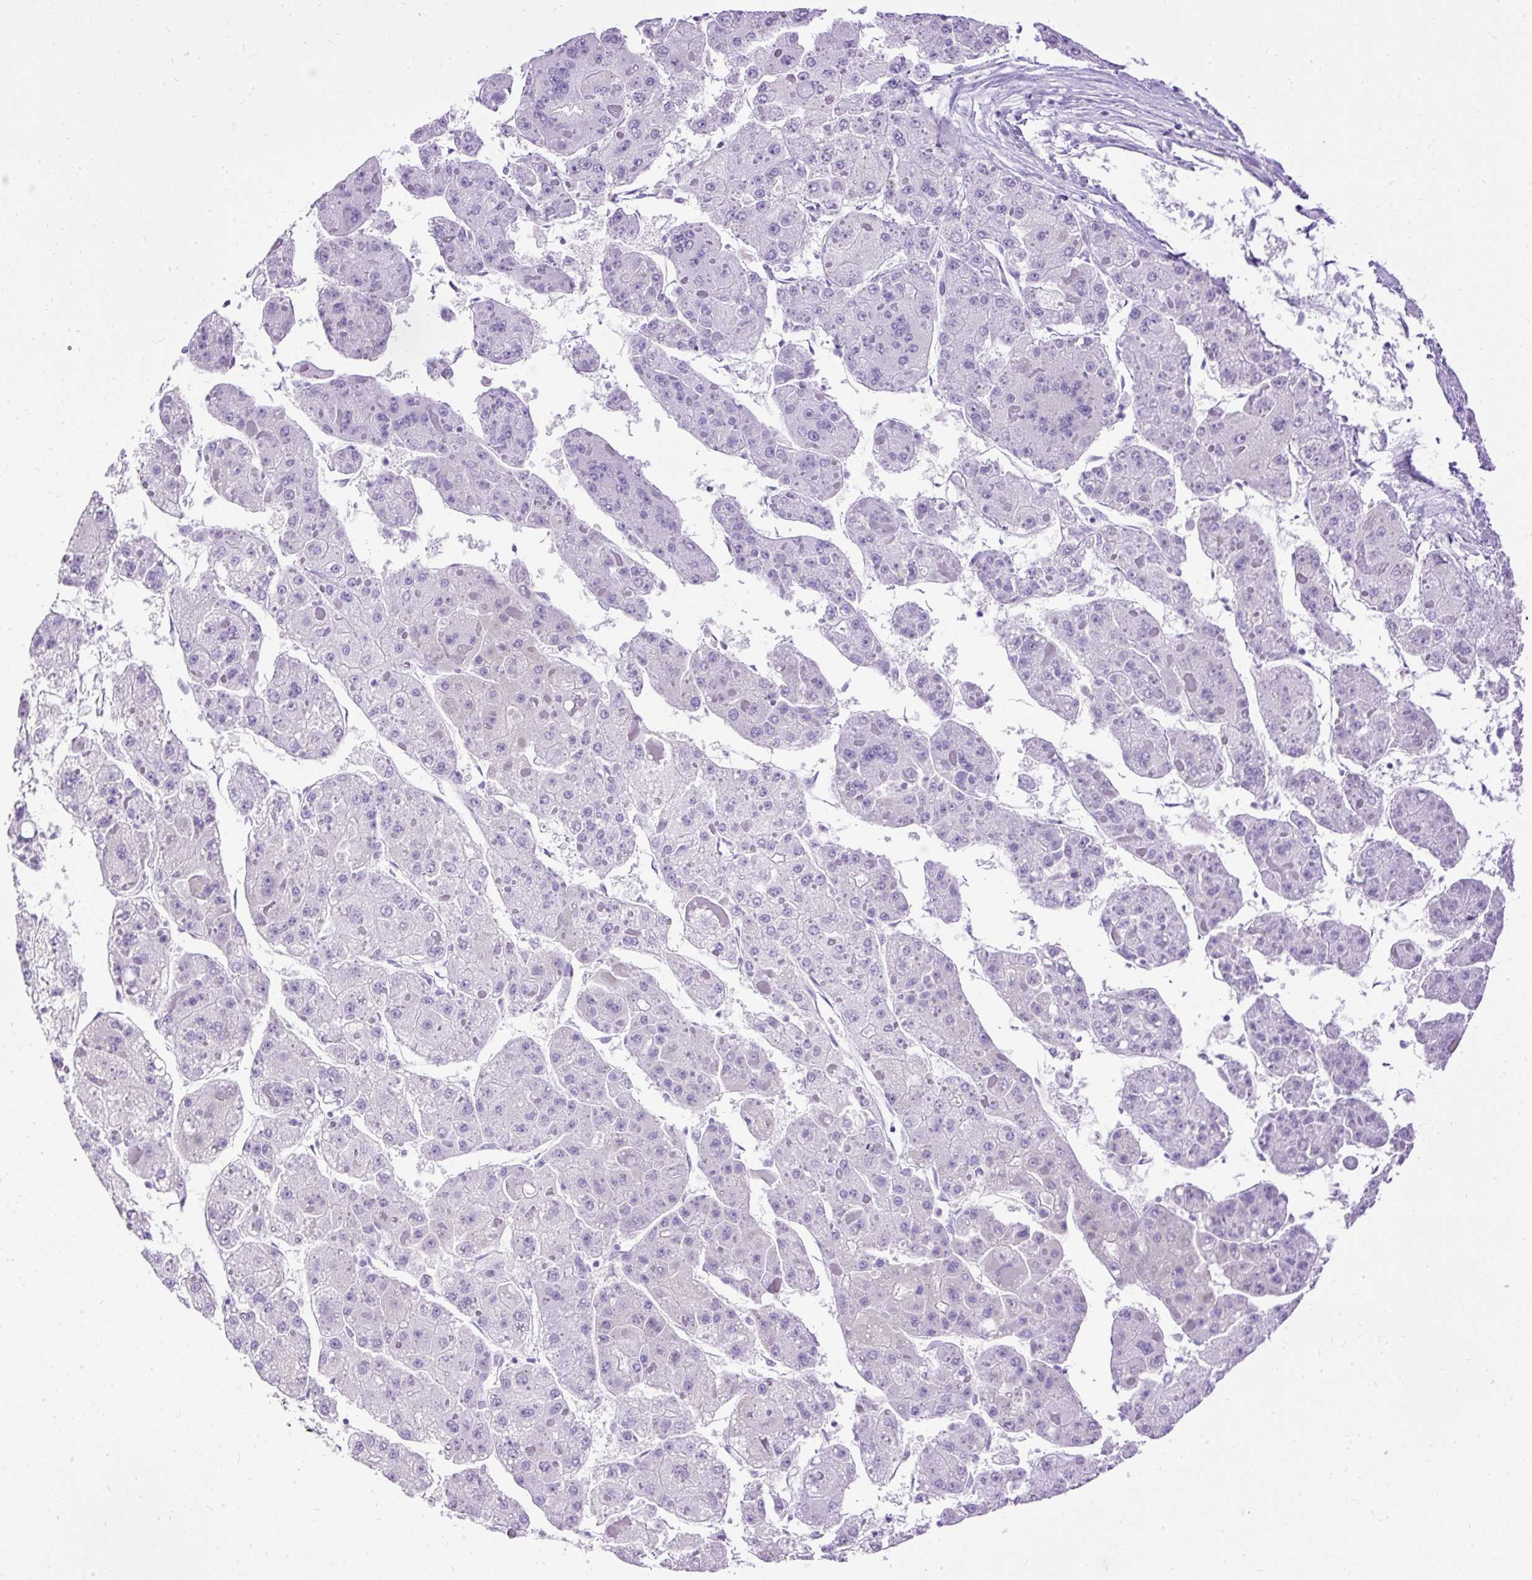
{"staining": {"intensity": "negative", "quantity": "none", "location": "none"}, "tissue": "liver cancer", "cell_type": "Tumor cells", "image_type": "cancer", "snomed": [{"axis": "morphology", "description": "Carcinoma, Hepatocellular, NOS"}, {"axis": "topography", "description": "Liver"}], "caption": "High magnification brightfield microscopy of liver cancer (hepatocellular carcinoma) stained with DAB (3,3'-diaminobenzidine) (brown) and counterstained with hematoxylin (blue): tumor cells show no significant staining.", "gene": "HEY1", "patient": {"sex": "female", "age": 73}}